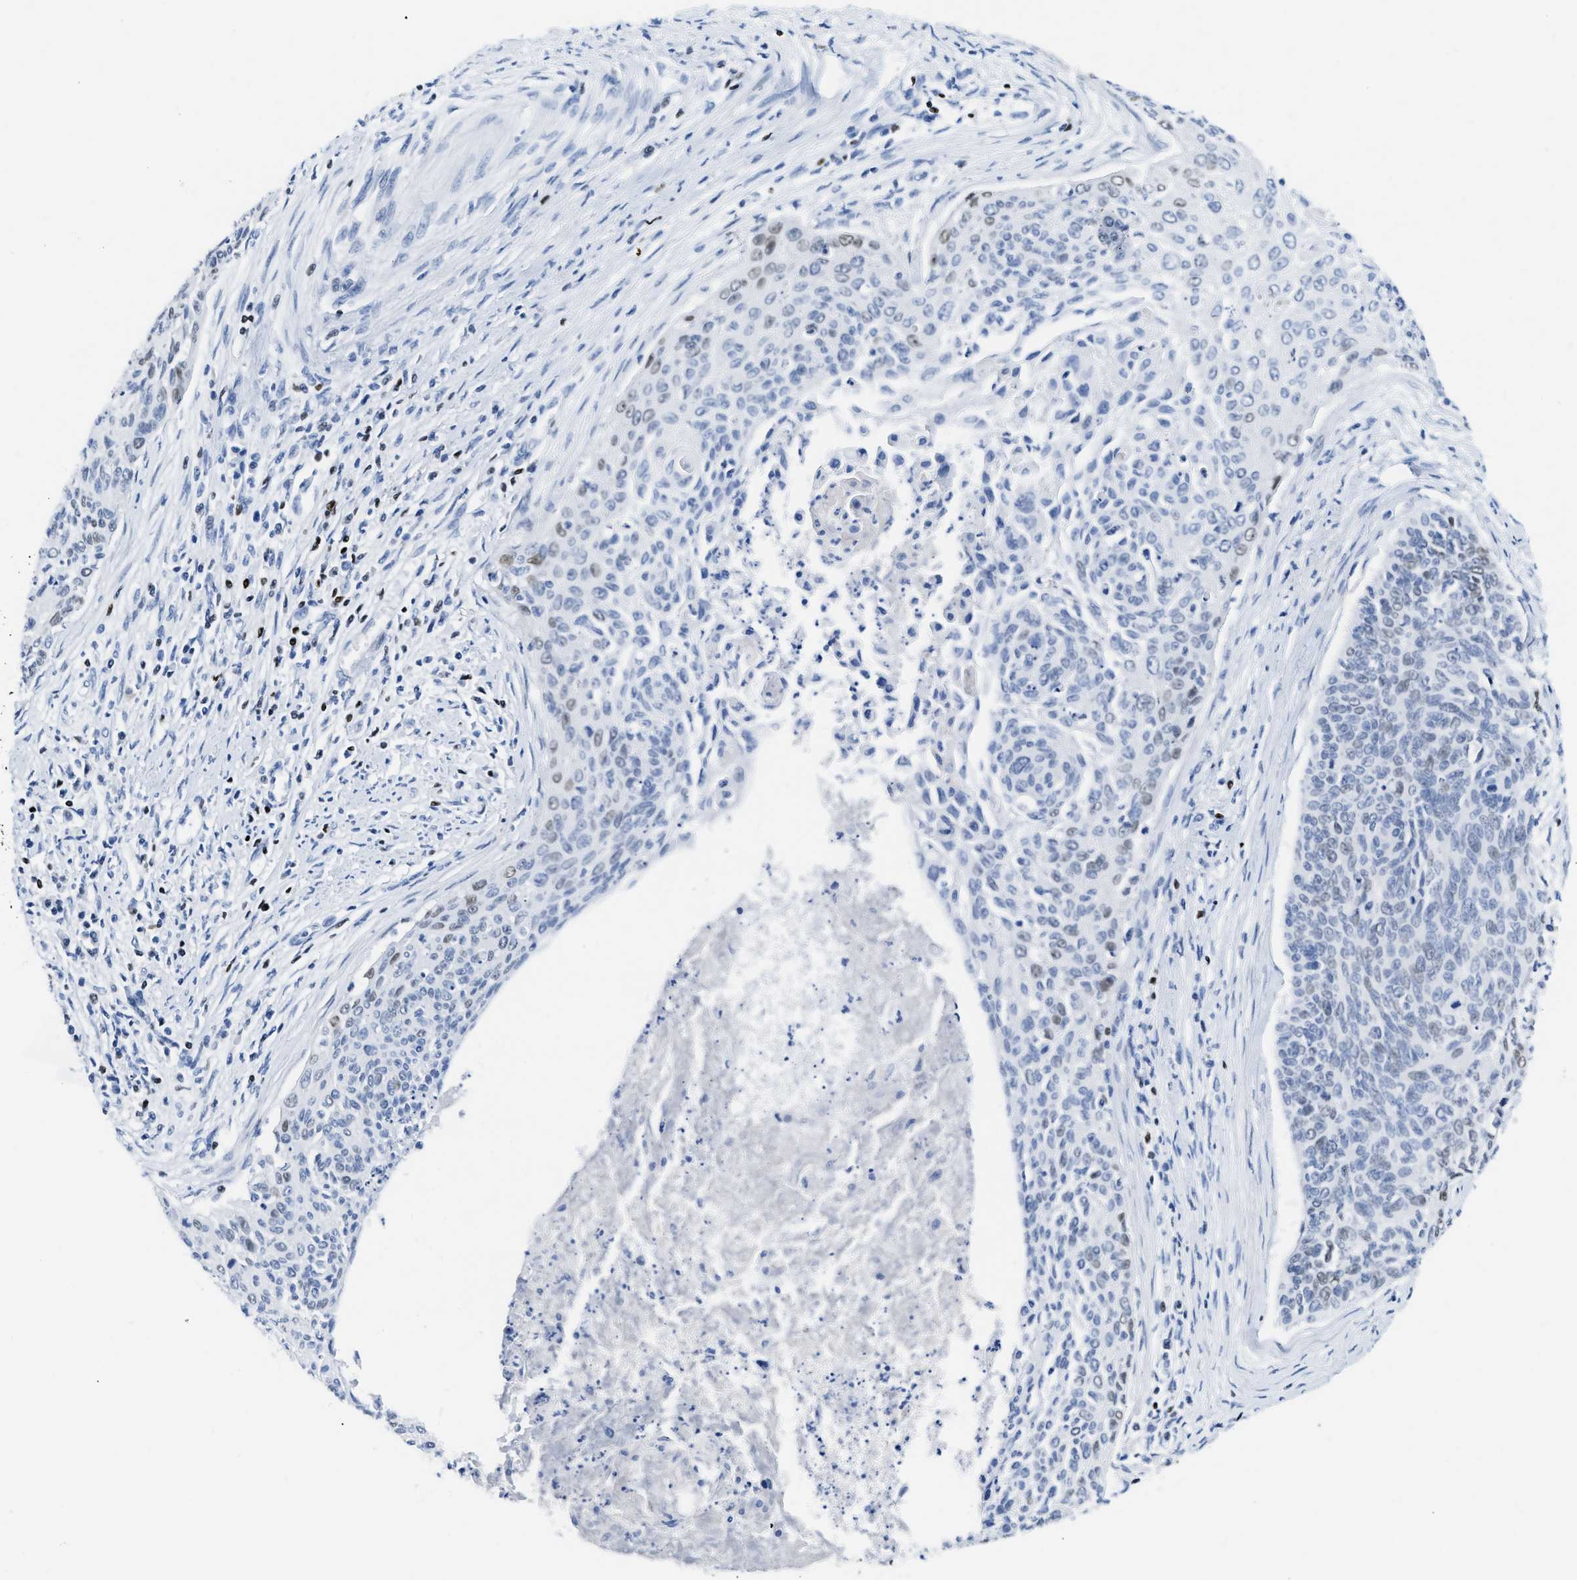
{"staining": {"intensity": "moderate", "quantity": "<25%", "location": "nuclear"}, "tissue": "cervical cancer", "cell_type": "Tumor cells", "image_type": "cancer", "snomed": [{"axis": "morphology", "description": "Squamous cell carcinoma, NOS"}, {"axis": "topography", "description": "Cervix"}], "caption": "This is a micrograph of immunohistochemistry staining of cervical squamous cell carcinoma, which shows moderate positivity in the nuclear of tumor cells.", "gene": "TCF7", "patient": {"sex": "female", "age": 55}}